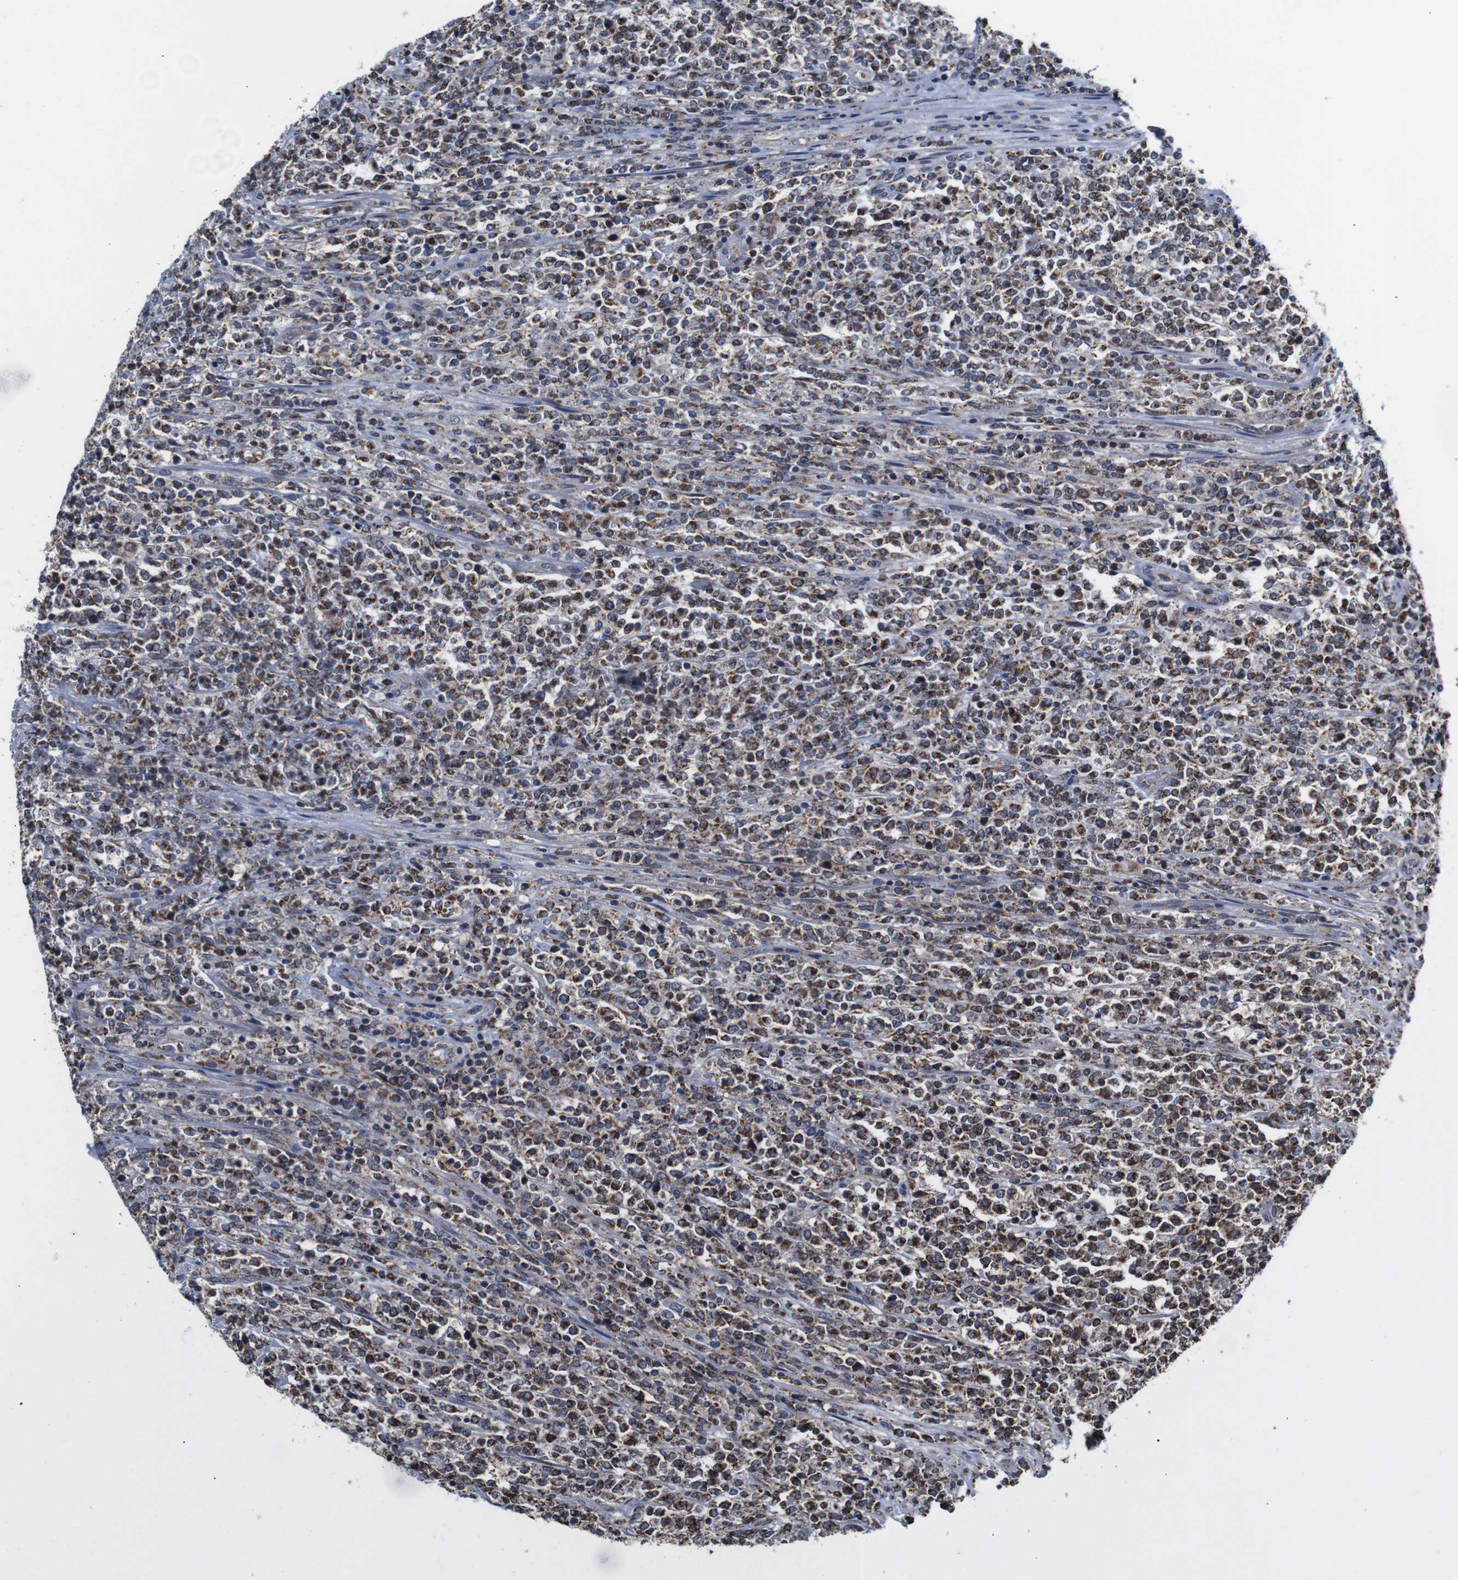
{"staining": {"intensity": "moderate", "quantity": ">75%", "location": "cytoplasmic/membranous"}, "tissue": "lymphoma", "cell_type": "Tumor cells", "image_type": "cancer", "snomed": [{"axis": "morphology", "description": "Malignant lymphoma, non-Hodgkin's type, High grade"}, {"axis": "topography", "description": "Soft tissue"}], "caption": "DAB (3,3'-diaminobenzidine) immunohistochemical staining of human high-grade malignant lymphoma, non-Hodgkin's type demonstrates moderate cytoplasmic/membranous protein positivity in approximately >75% of tumor cells.", "gene": "C17orf80", "patient": {"sex": "male", "age": 18}}